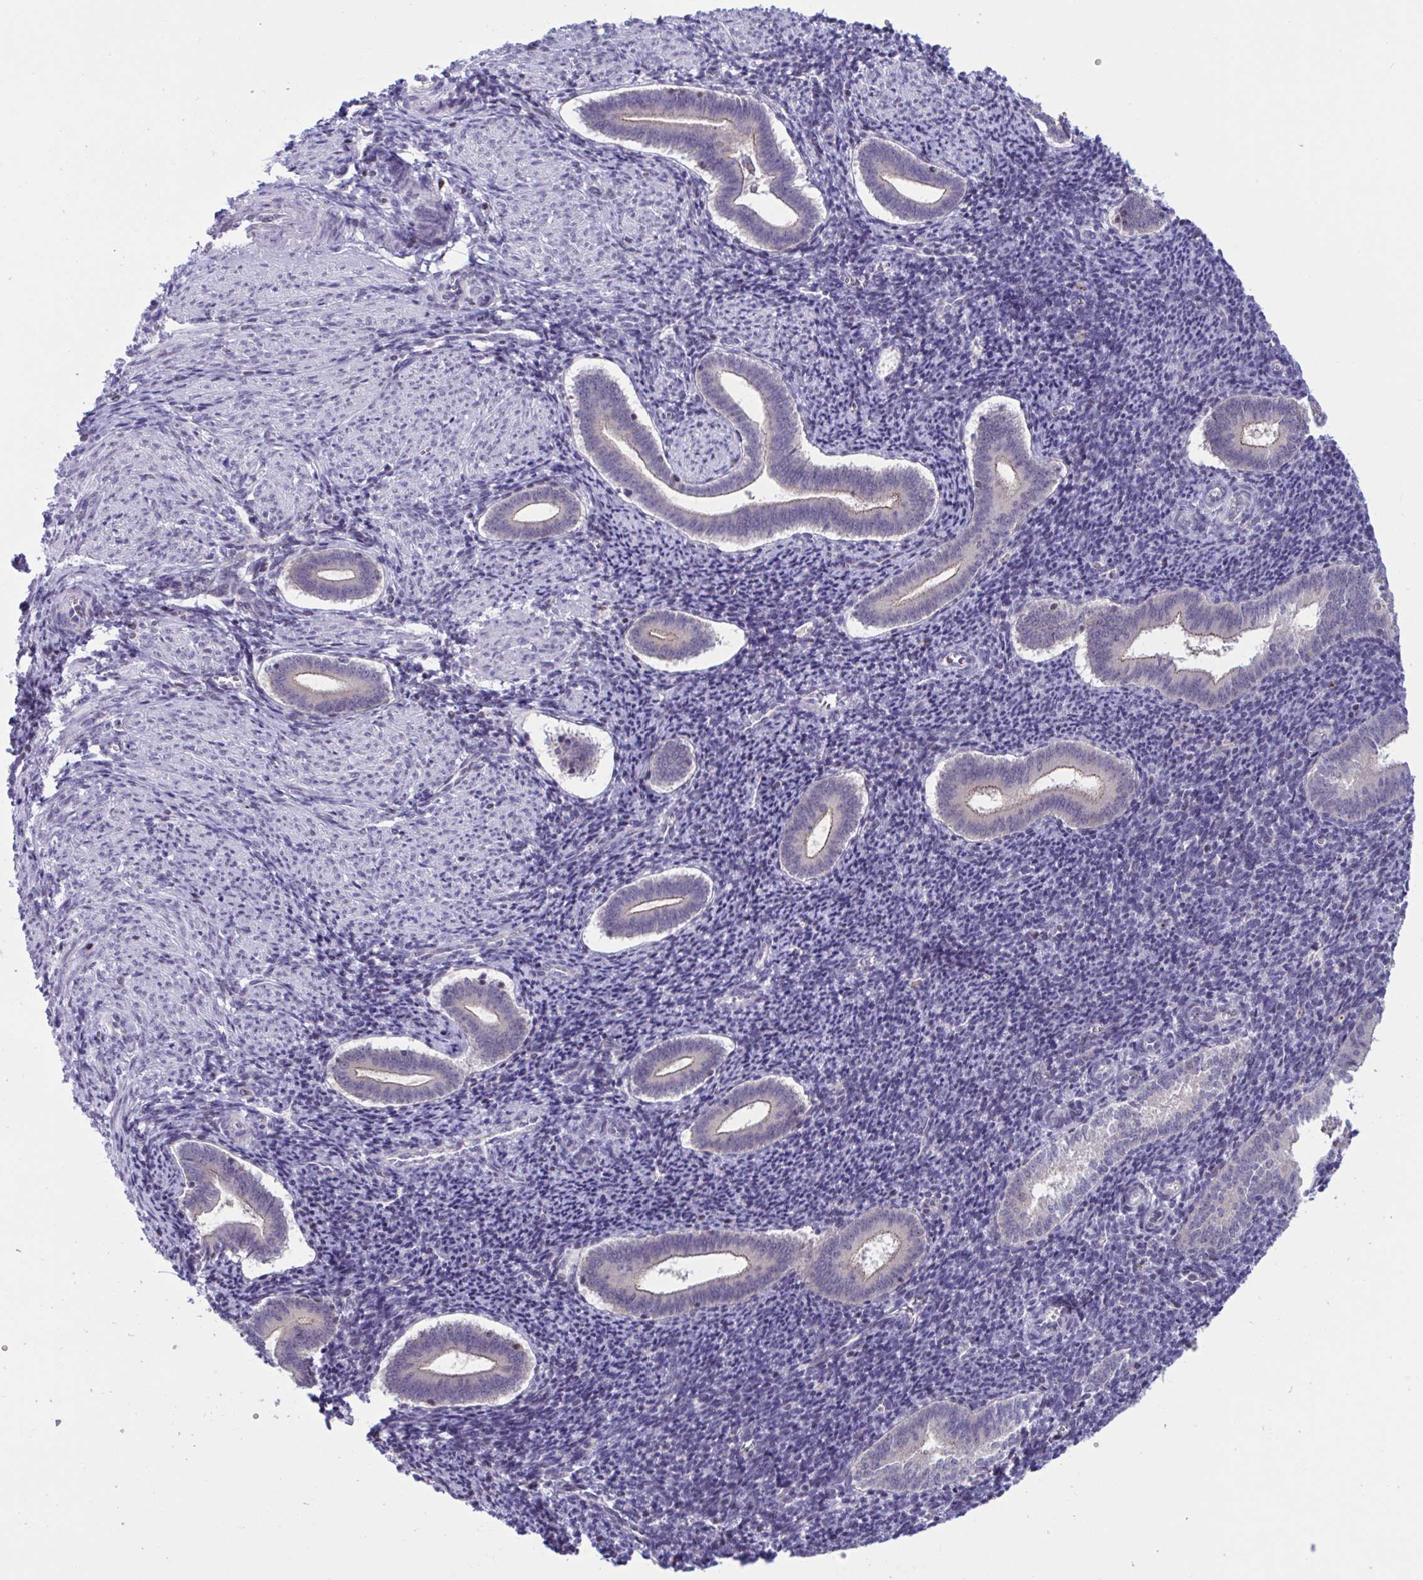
{"staining": {"intensity": "negative", "quantity": "none", "location": "none"}, "tissue": "endometrium", "cell_type": "Cells in endometrial stroma", "image_type": "normal", "snomed": [{"axis": "morphology", "description": "Normal tissue, NOS"}, {"axis": "topography", "description": "Endometrium"}], "caption": "Histopathology image shows no significant protein staining in cells in endometrial stroma of normal endometrium.", "gene": "SNX11", "patient": {"sex": "female", "age": 25}}